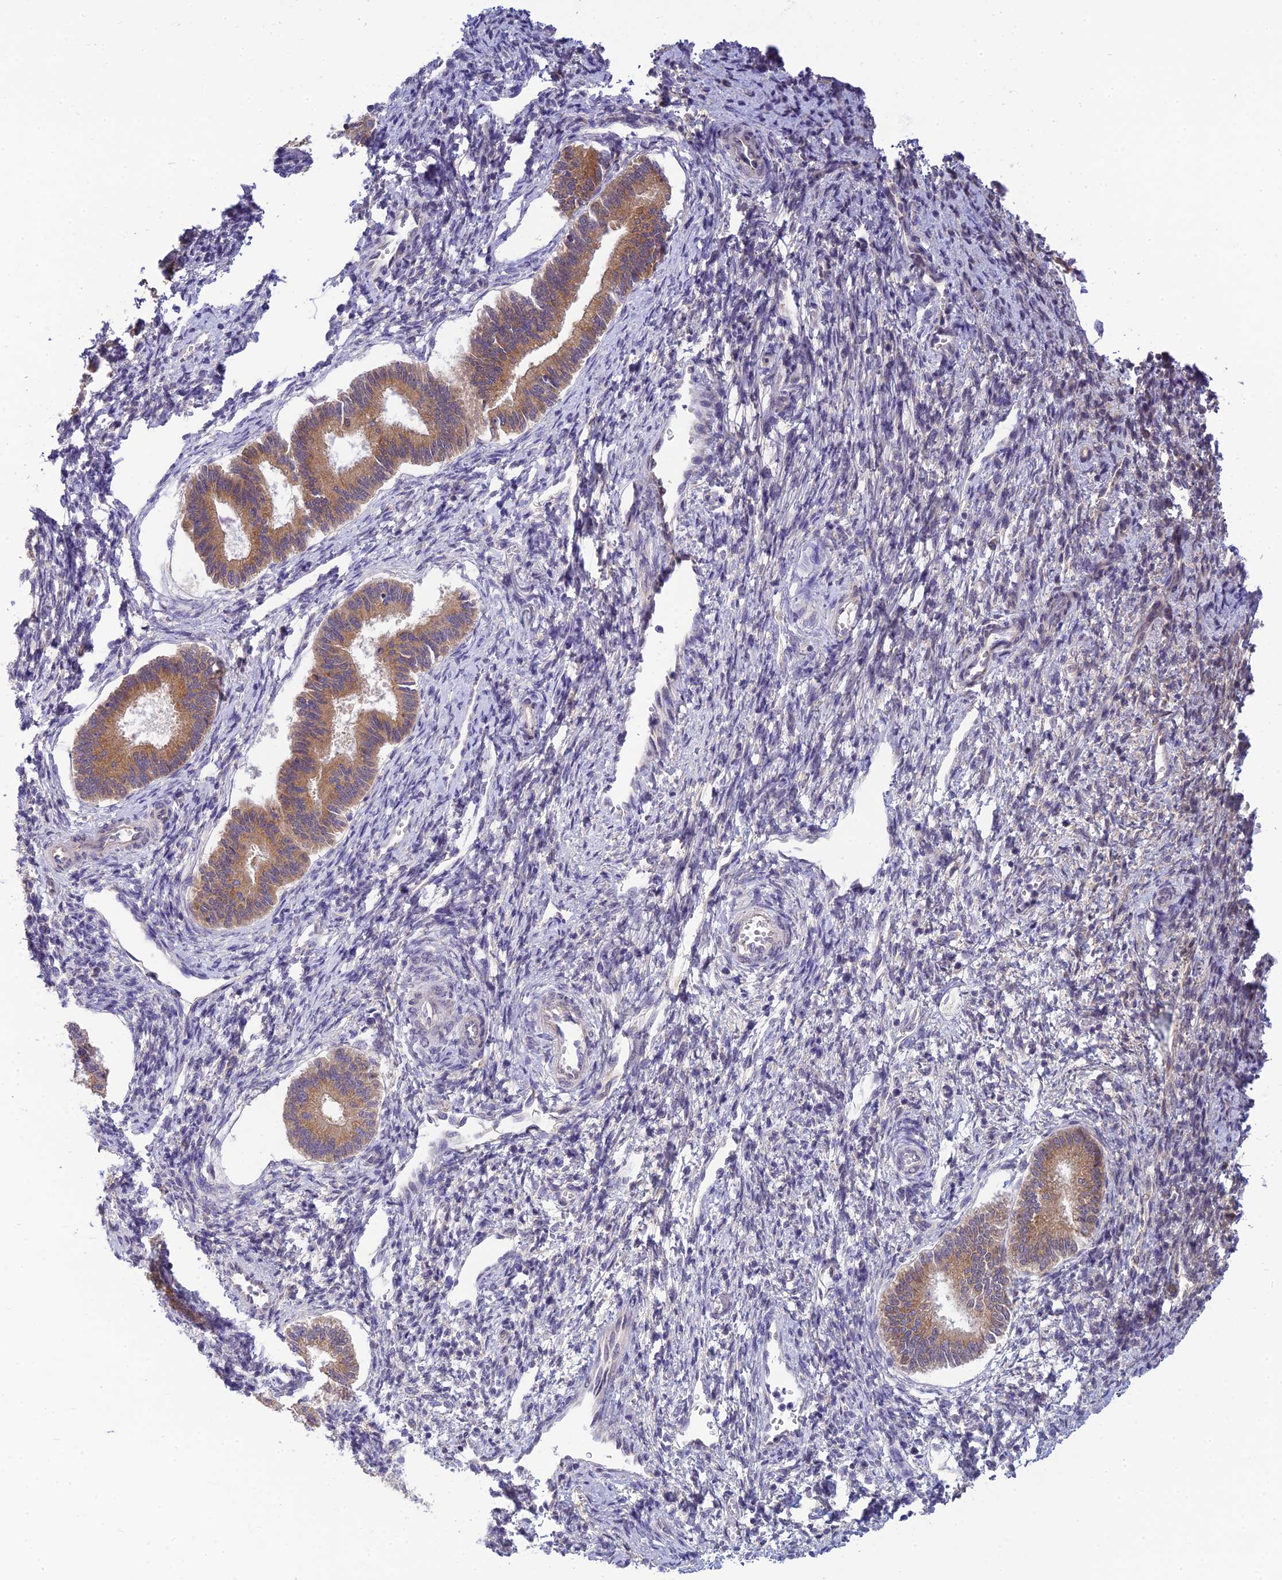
{"staining": {"intensity": "negative", "quantity": "none", "location": "none"}, "tissue": "endometrium", "cell_type": "Cells in endometrial stroma", "image_type": "normal", "snomed": [{"axis": "morphology", "description": "Normal tissue, NOS"}, {"axis": "topography", "description": "Endometrium"}], "caption": "Micrograph shows no protein positivity in cells in endometrial stroma of benign endometrium. (DAB (3,3'-diaminobenzidine) immunohistochemistry (IHC) visualized using brightfield microscopy, high magnification).", "gene": "SKIC8", "patient": {"sex": "female", "age": 25}}